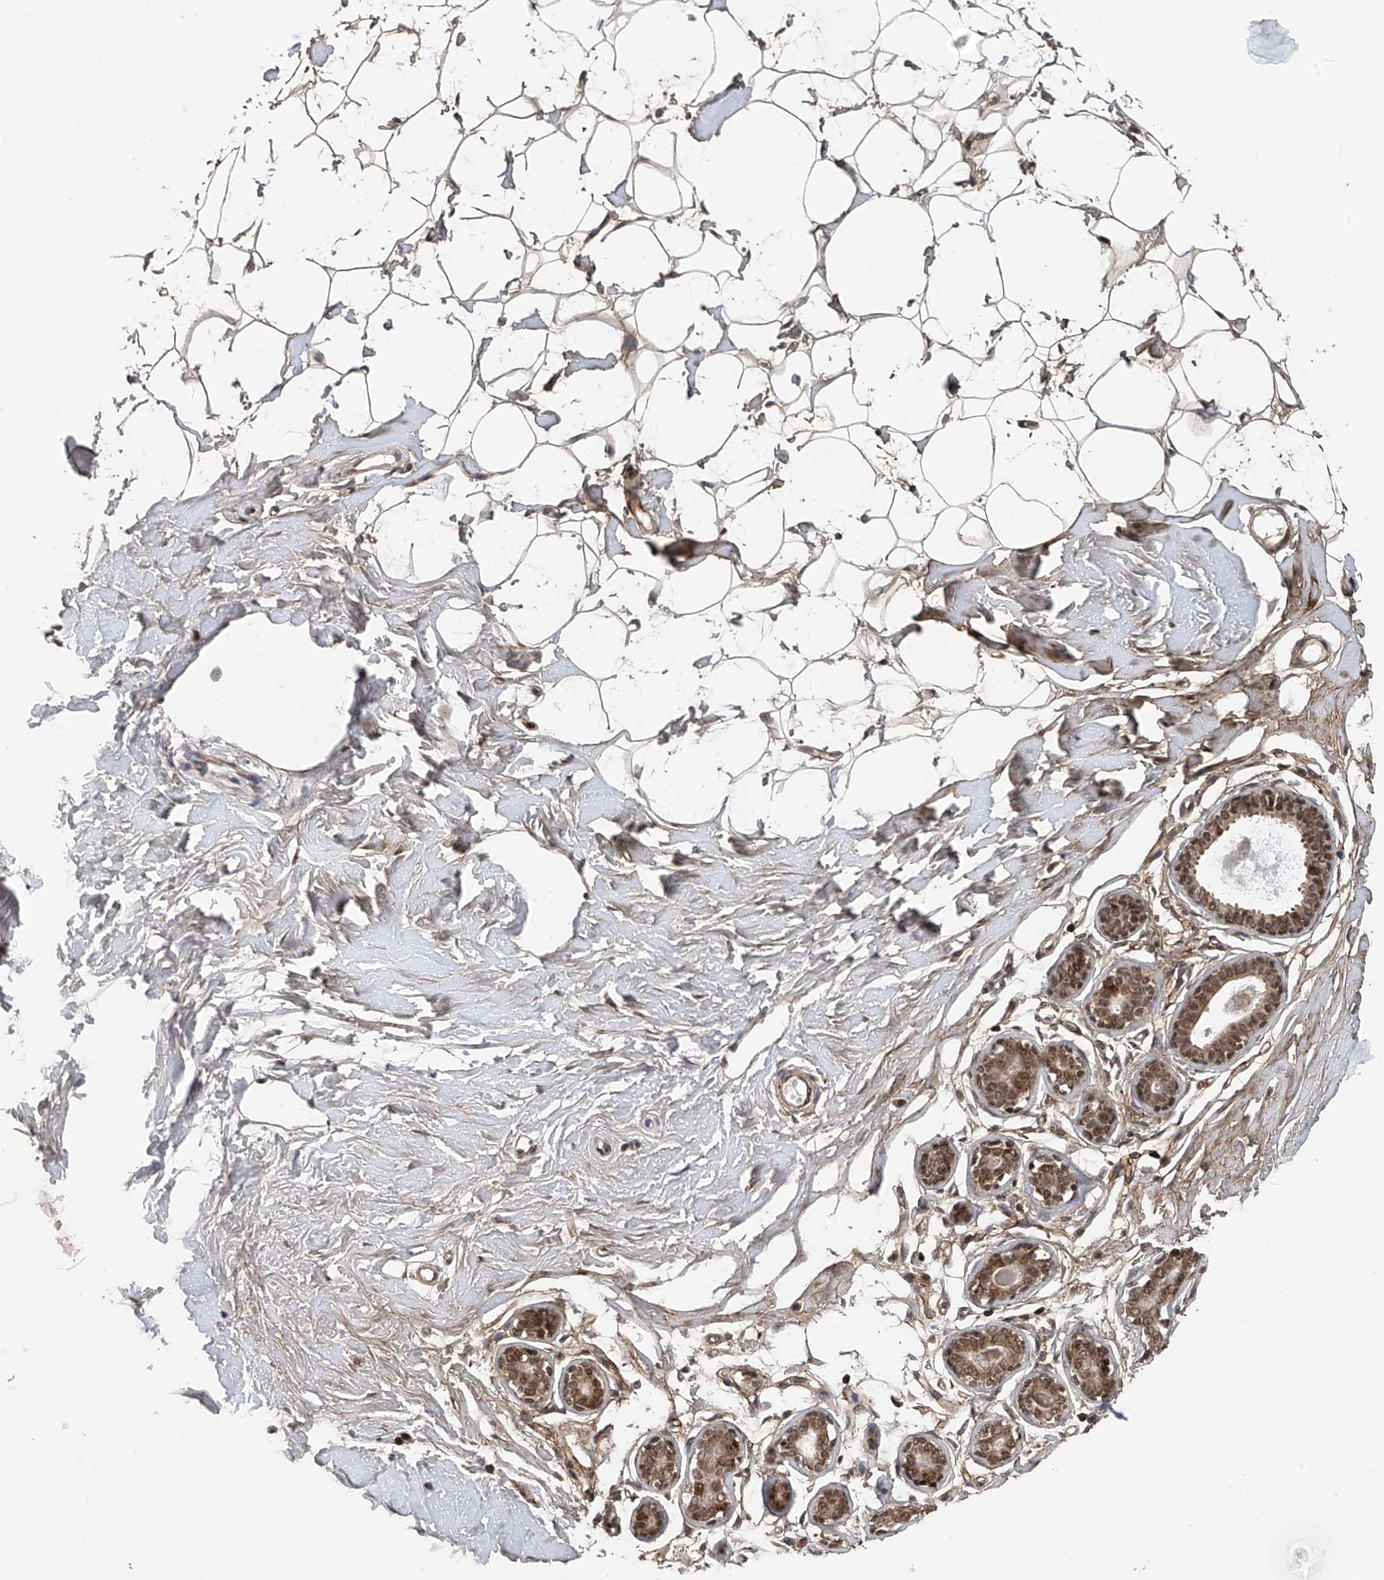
{"staining": {"intensity": "weak", "quantity": ">75%", "location": "cytoplasmic/membranous"}, "tissue": "adipose tissue", "cell_type": "Adipocytes", "image_type": "normal", "snomed": [{"axis": "morphology", "description": "Normal tissue, NOS"}, {"axis": "topography", "description": "Breast"}], "caption": "DAB immunohistochemical staining of normal human adipose tissue displays weak cytoplasmic/membranous protein staining in about >75% of adipocytes. (IHC, brightfield microscopy, high magnification).", "gene": "DNAJC9", "patient": {"sex": "female", "age": 23}}